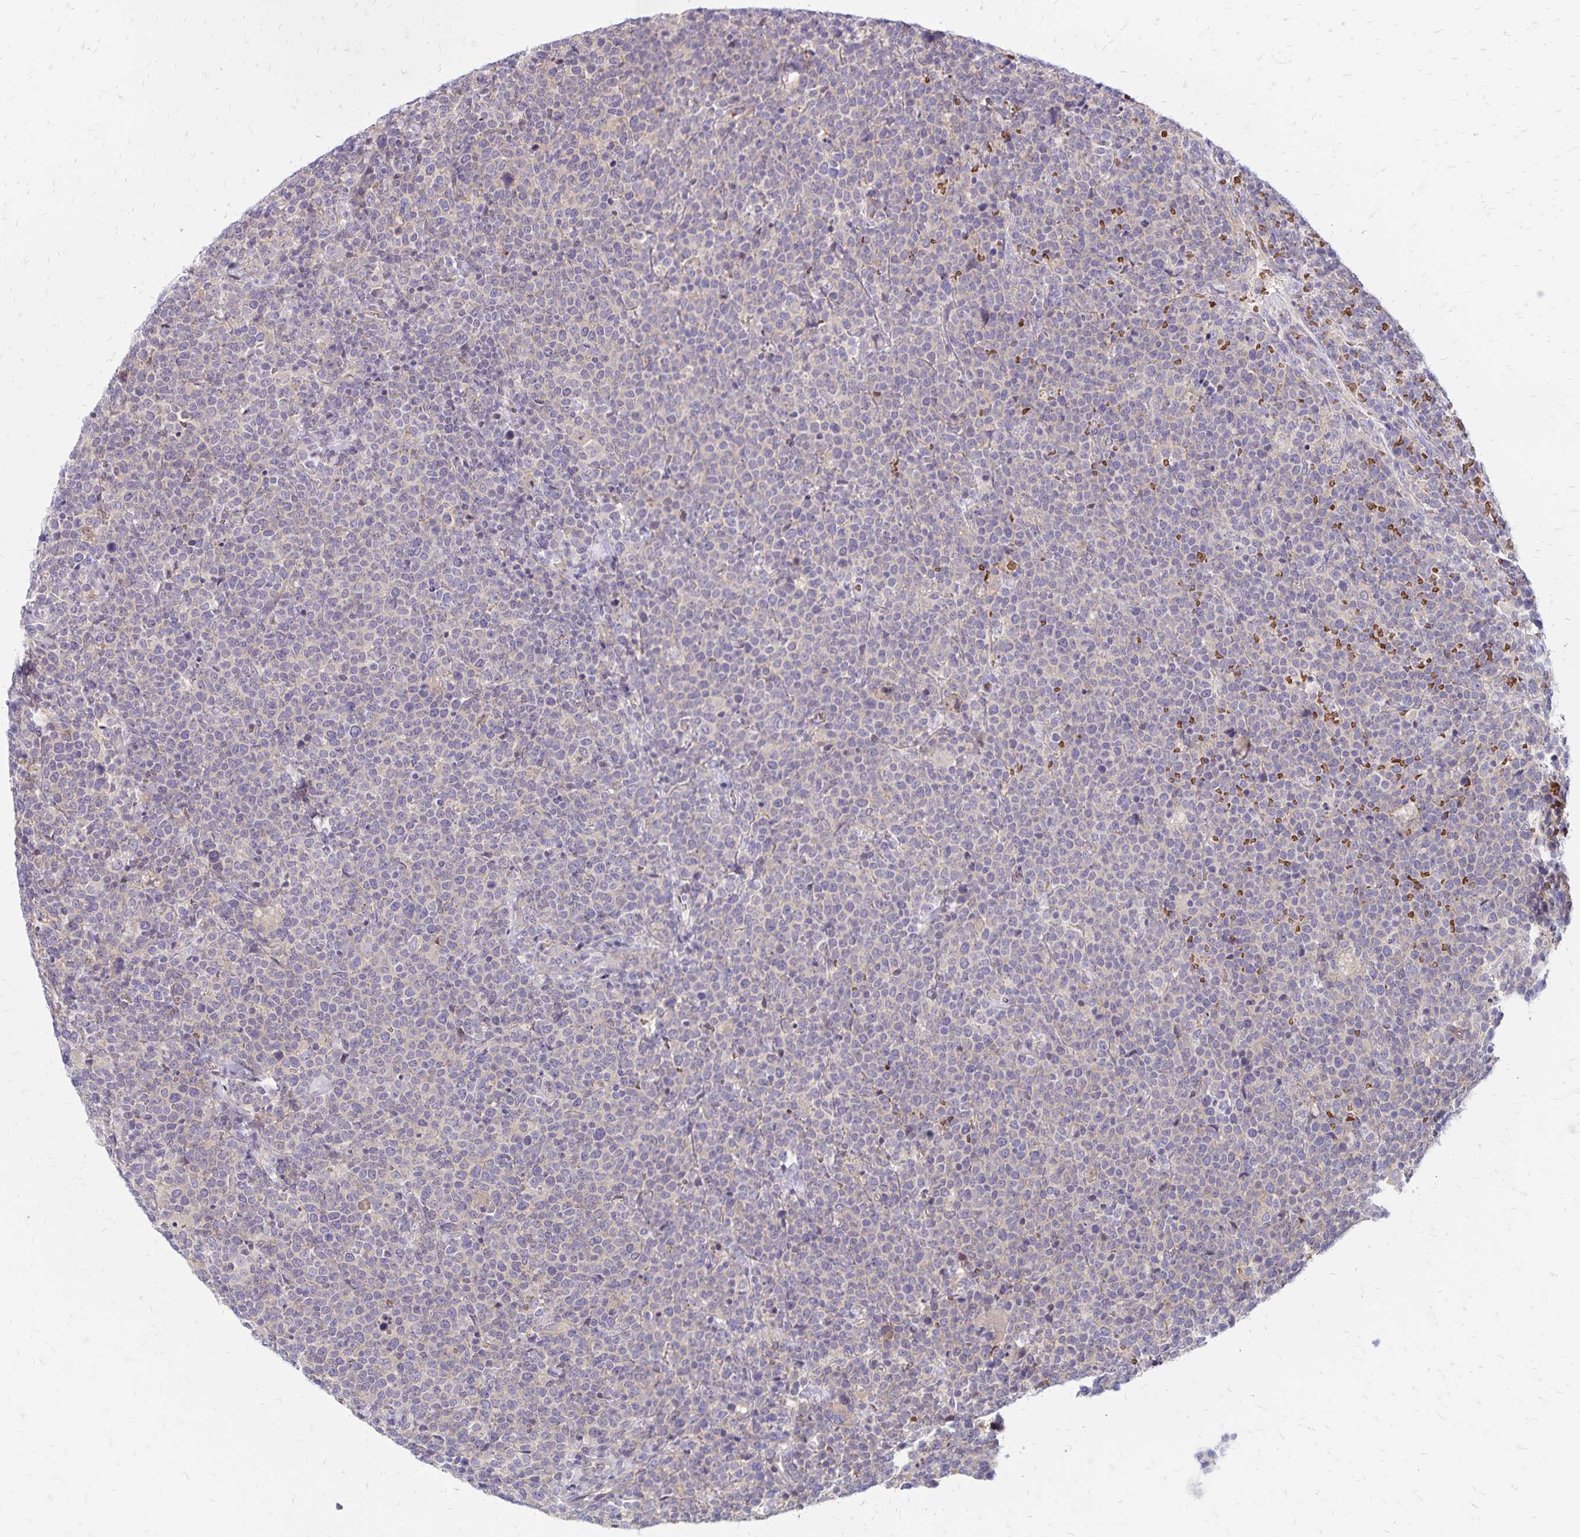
{"staining": {"intensity": "negative", "quantity": "none", "location": "none"}, "tissue": "lymphoma", "cell_type": "Tumor cells", "image_type": "cancer", "snomed": [{"axis": "morphology", "description": "Malignant lymphoma, non-Hodgkin's type, High grade"}, {"axis": "topography", "description": "Lymph node"}], "caption": "Tumor cells are negative for protein expression in human malignant lymphoma, non-Hodgkin's type (high-grade). The staining was performed using DAB to visualize the protein expression in brown, while the nuclei were stained in blue with hematoxylin (Magnification: 20x).", "gene": "FSD1", "patient": {"sex": "male", "age": 61}}